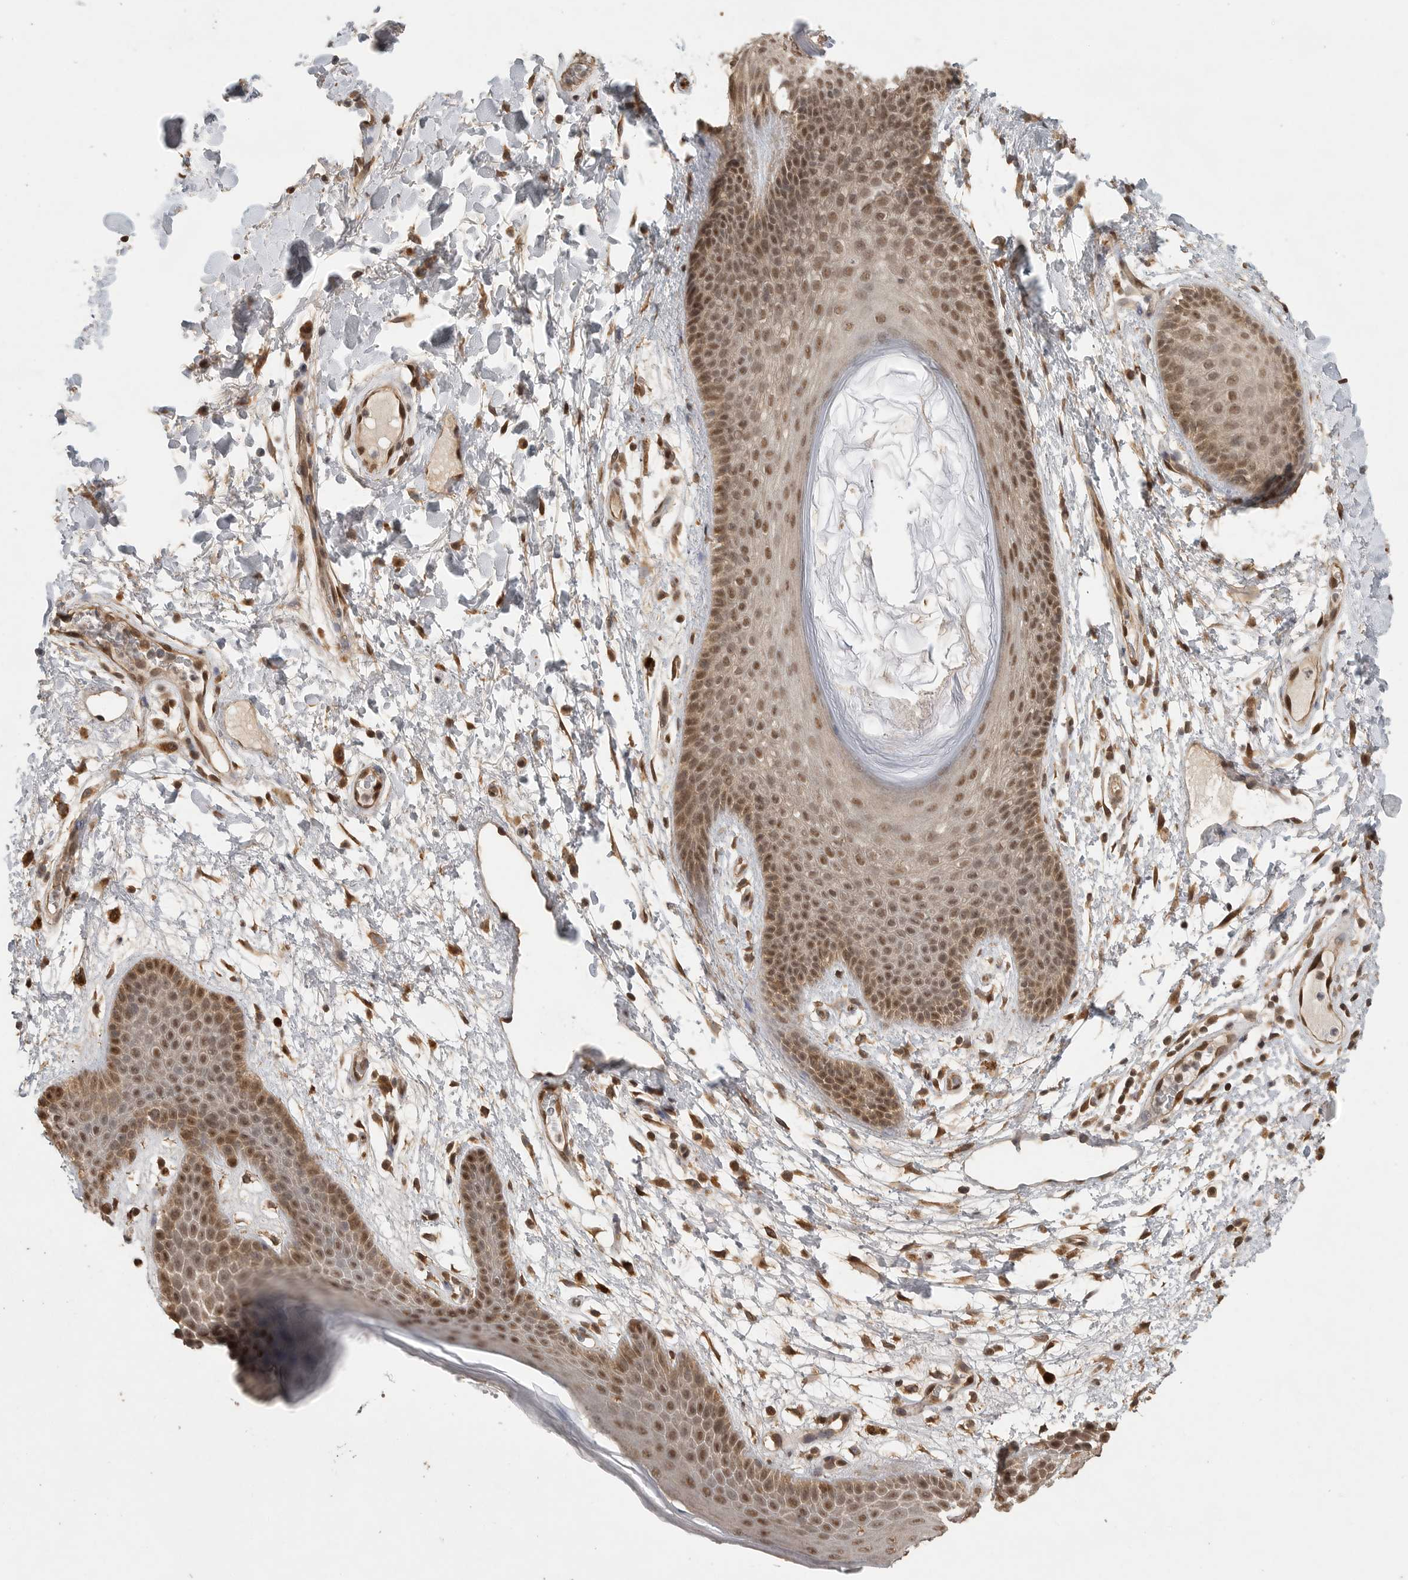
{"staining": {"intensity": "moderate", "quantity": ">75%", "location": "cytoplasmic/membranous,nuclear"}, "tissue": "skin", "cell_type": "Epidermal cells", "image_type": "normal", "snomed": [{"axis": "morphology", "description": "Normal tissue, NOS"}, {"axis": "topography", "description": "Anal"}], "caption": "Protein staining displays moderate cytoplasmic/membranous,nuclear expression in about >75% of epidermal cells in normal skin.", "gene": "DFFA", "patient": {"sex": "male", "age": 74}}